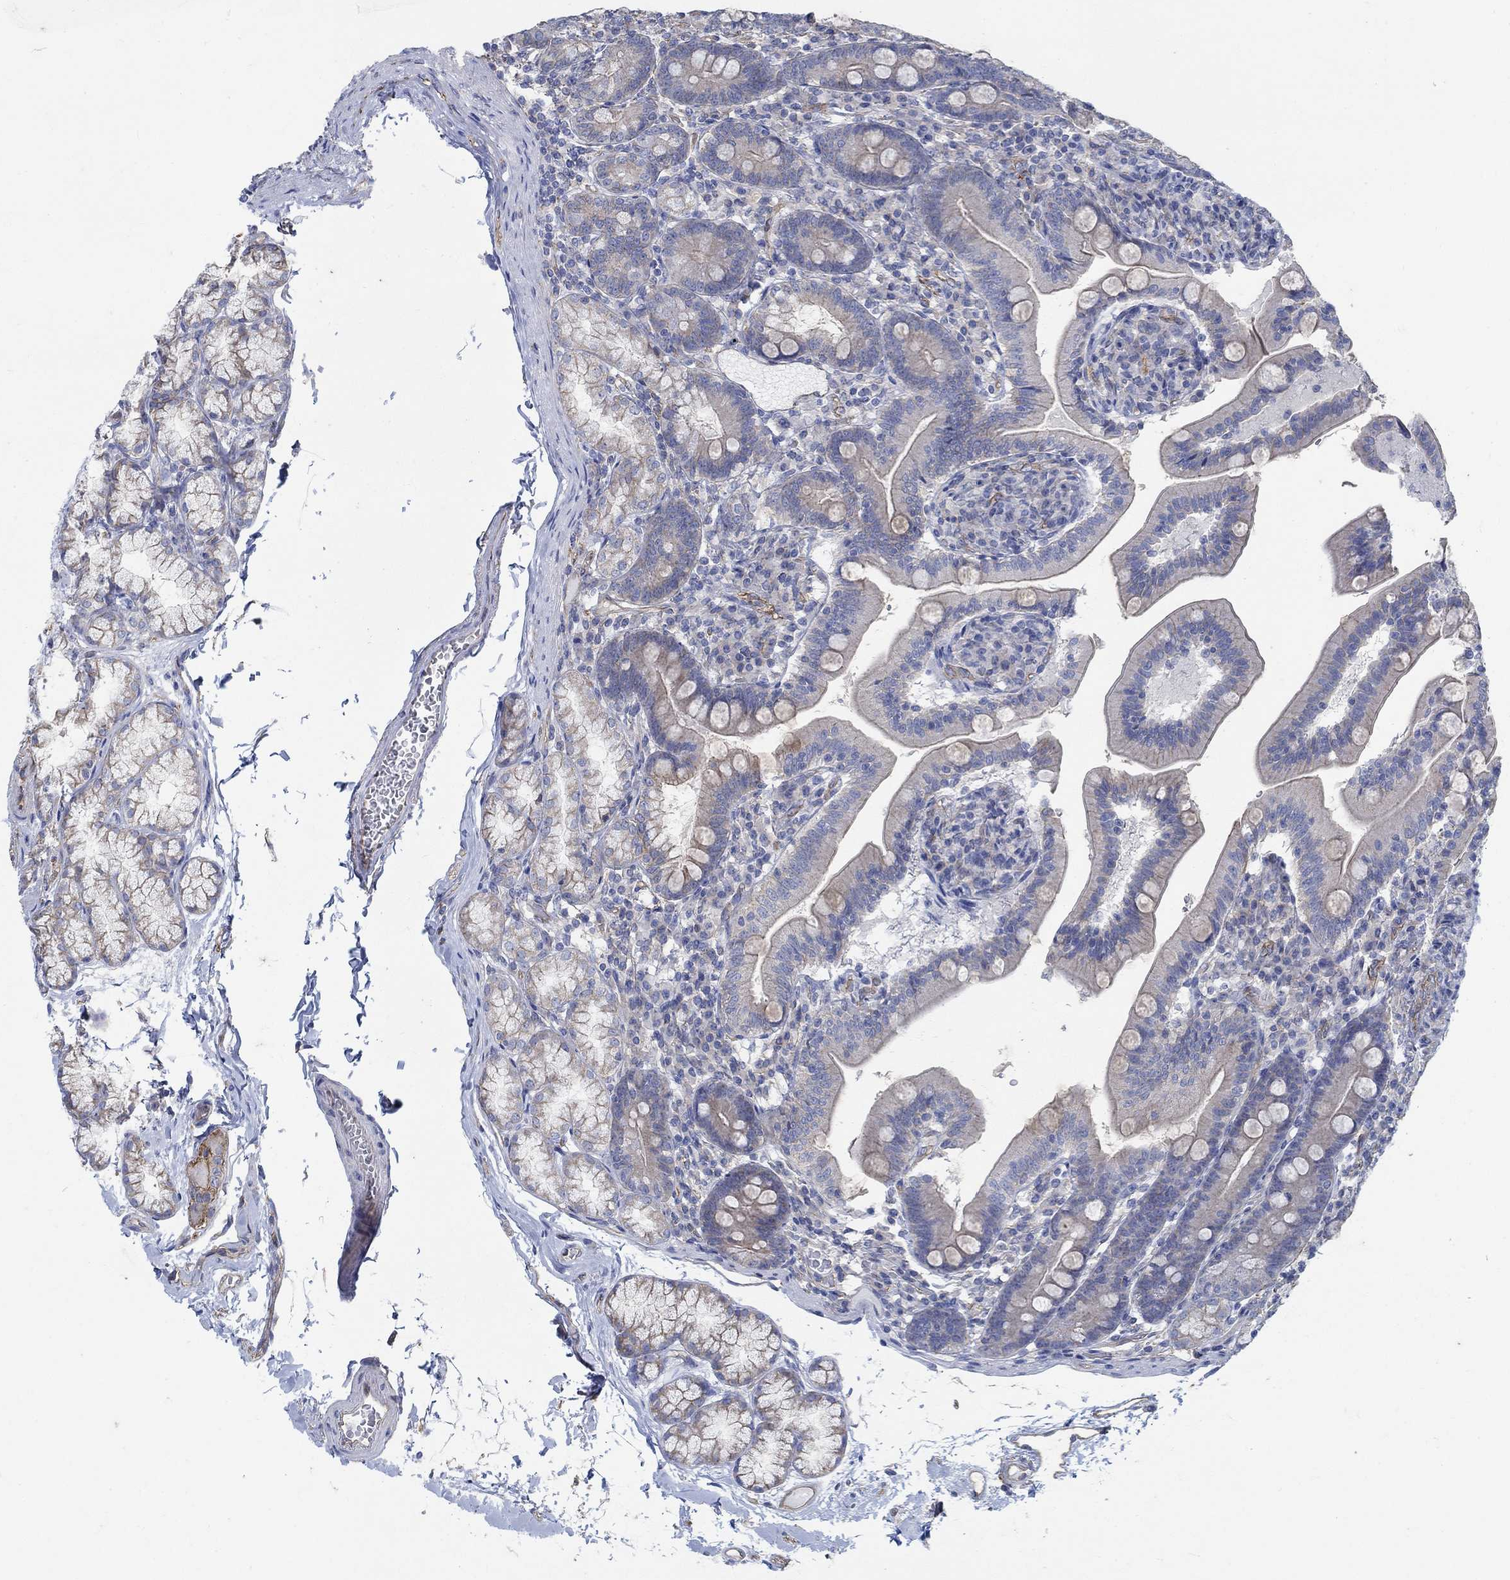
{"staining": {"intensity": "strong", "quantity": "<25%", "location": "cytoplasmic/membranous"}, "tissue": "duodenum", "cell_type": "Glandular cells", "image_type": "normal", "snomed": [{"axis": "morphology", "description": "Normal tissue, NOS"}, {"axis": "topography", "description": "Duodenum"}], "caption": "Immunohistochemical staining of benign human duodenum demonstrates <25% levels of strong cytoplasmic/membranous protein positivity in about <25% of glandular cells. Nuclei are stained in blue.", "gene": "TMEM198", "patient": {"sex": "female", "age": 67}}